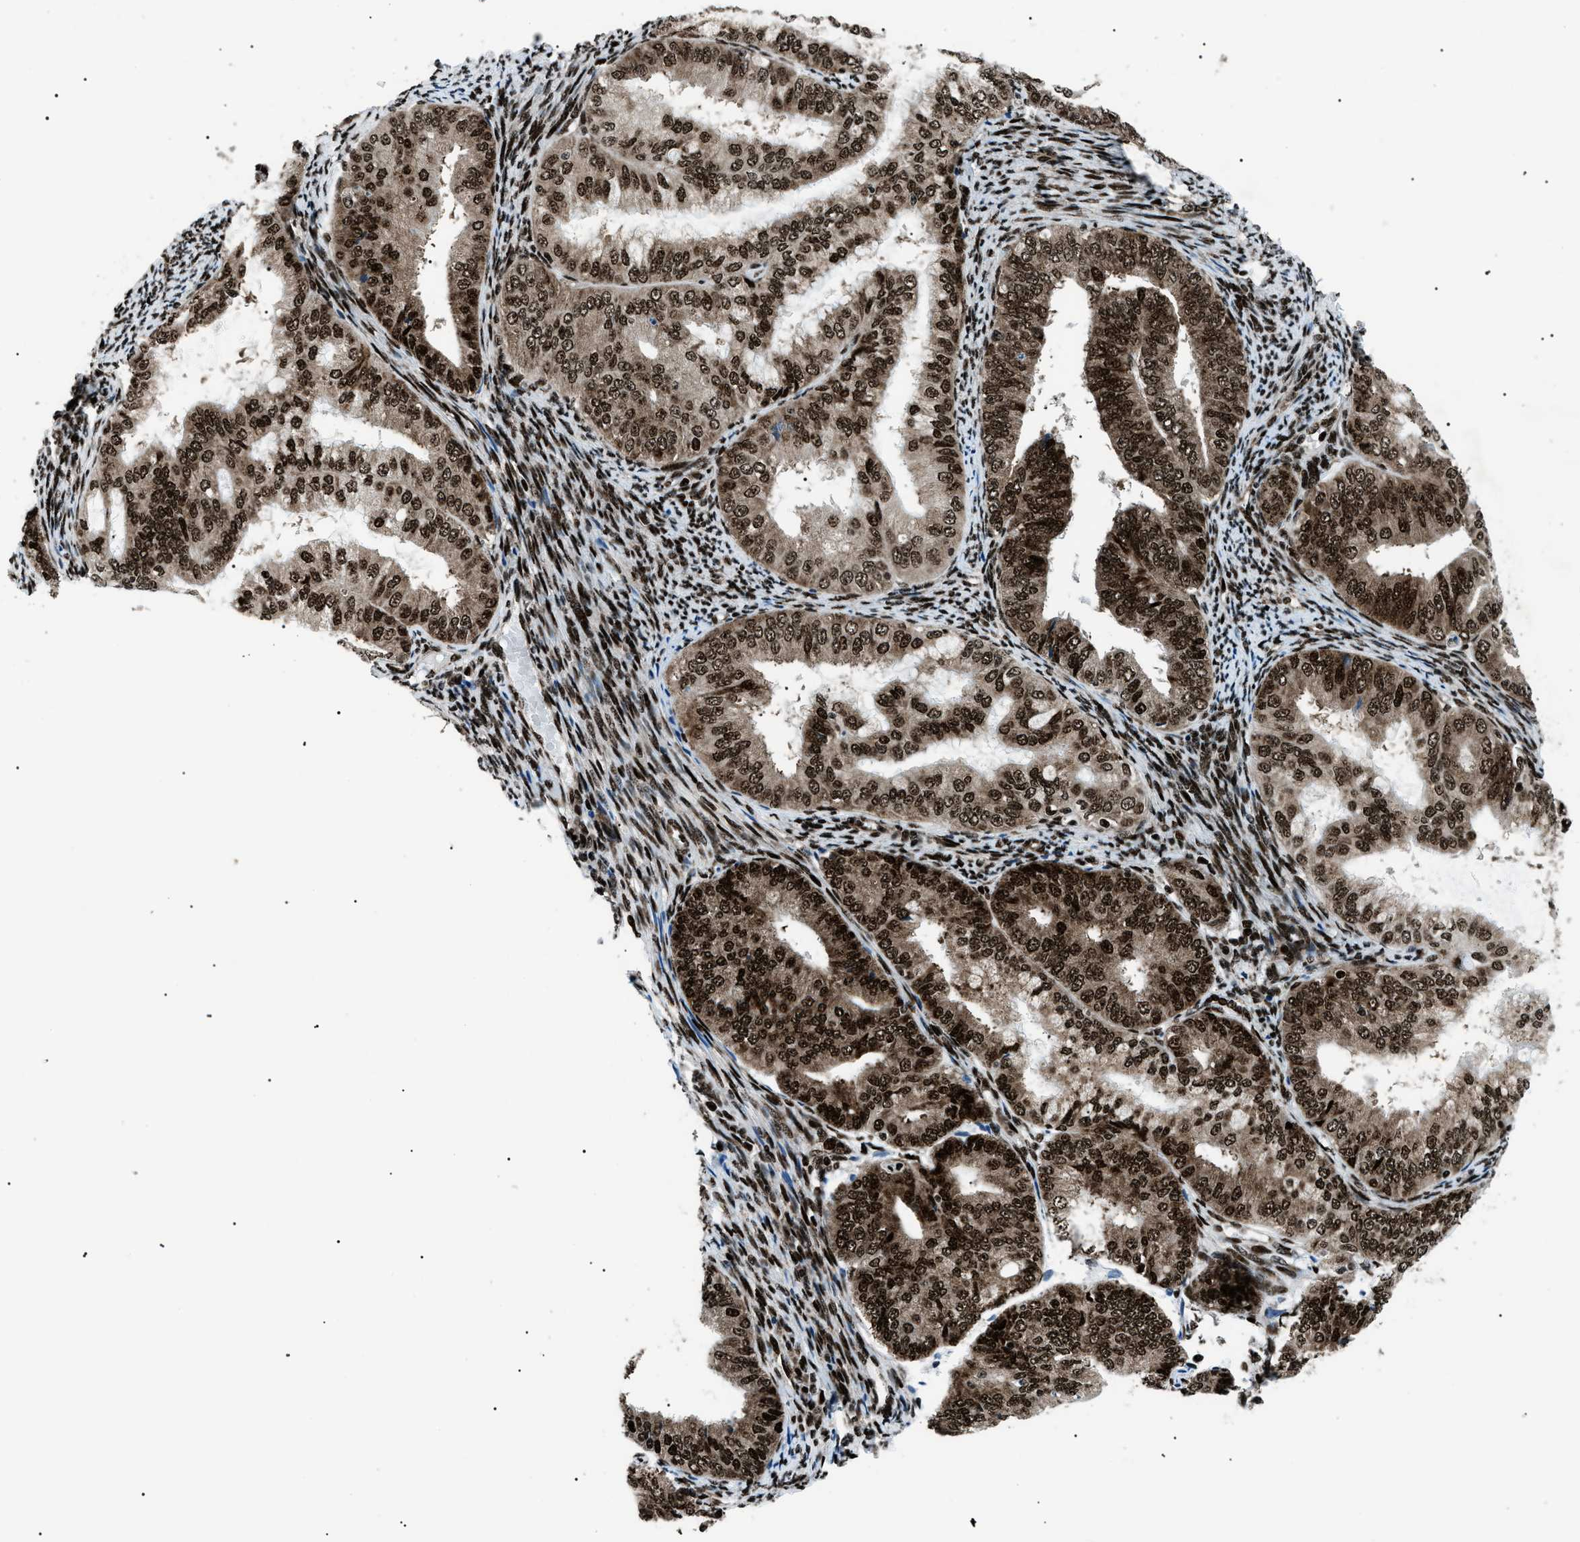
{"staining": {"intensity": "strong", "quantity": ">75%", "location": "cytoplasmic/membranous,nuclear"}, "tissue": "endometrial cancer", "cell_type": "Tumor cells", "image_type": "cancer", "snomed": [{"axis": "morphology", "description": "Adenocarcinoma, NOS"}, {"axis": "topography", "description": "Endometrium"}], "caption": "Protein expression analysis of endometrial adenocarcinoma reveals strong cytoplasmic/membranous and nuclear expression in about >75% of tumor cells. (DAB = brown stain, brightfield microscopy at high magnification).", "gene": "HNRNPK", "patient": {"sex": "female", "age": 63}}